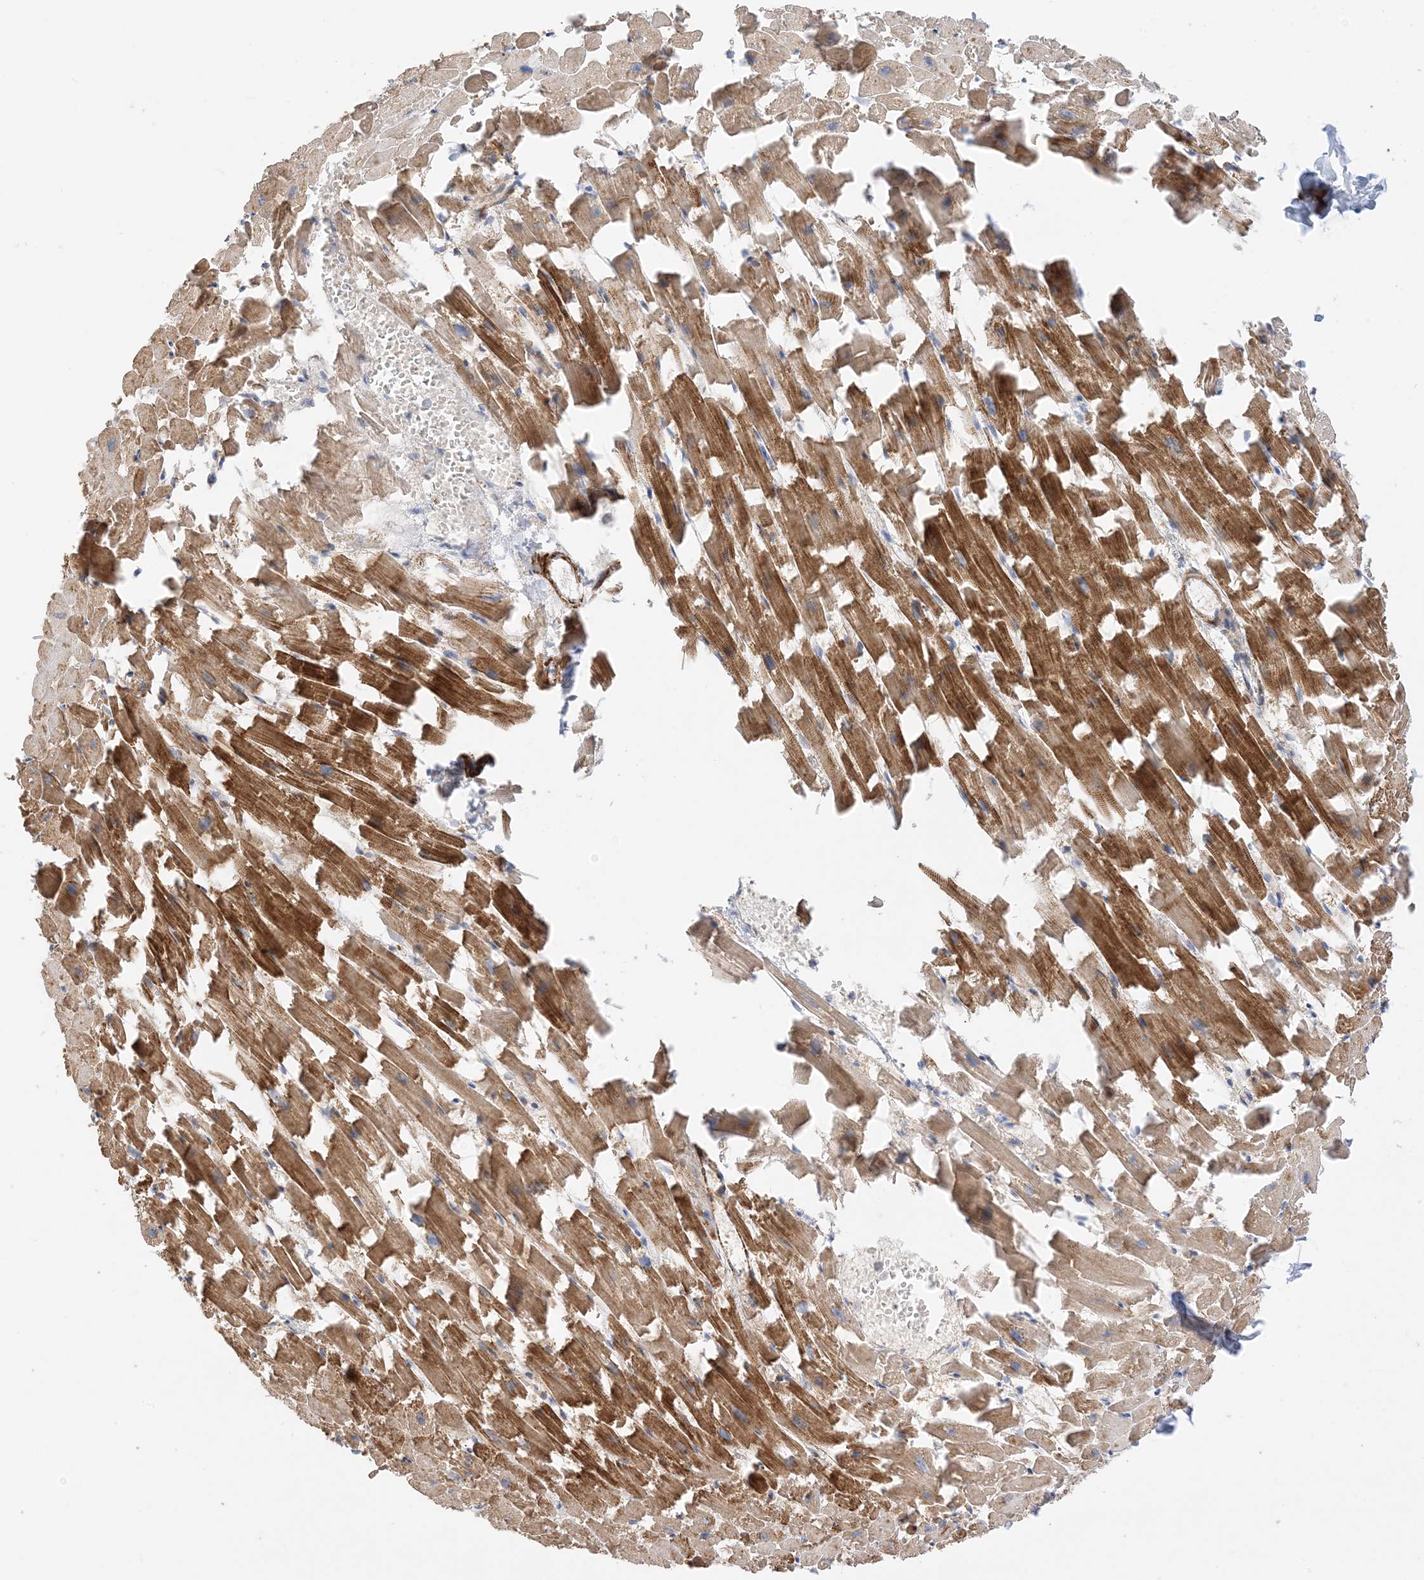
{"staining": {"intensity": "strong", "quantity": ">75%", "location": "cytoplasmic/membranous"}, "tissue": "heart muscle", "cell_type": "Cardiomyocytes", "image_type": "normal", "snomed": [{"axis": "morphology", "description": "Normal tissue, NOS"}, {"axis": "topography", "description": "Heart"}], "caption": "Brown immunohistochemical staining in unremarkable human heart muscle shows strong cytoplasmic/membranous positivity in approximately >75% of cardiomyocytes. The protein of interest is shown in brown color, while the nuclei are stained blue.", "gene": "KIFBP", "patient": {"sex": "female", "age": 64}}